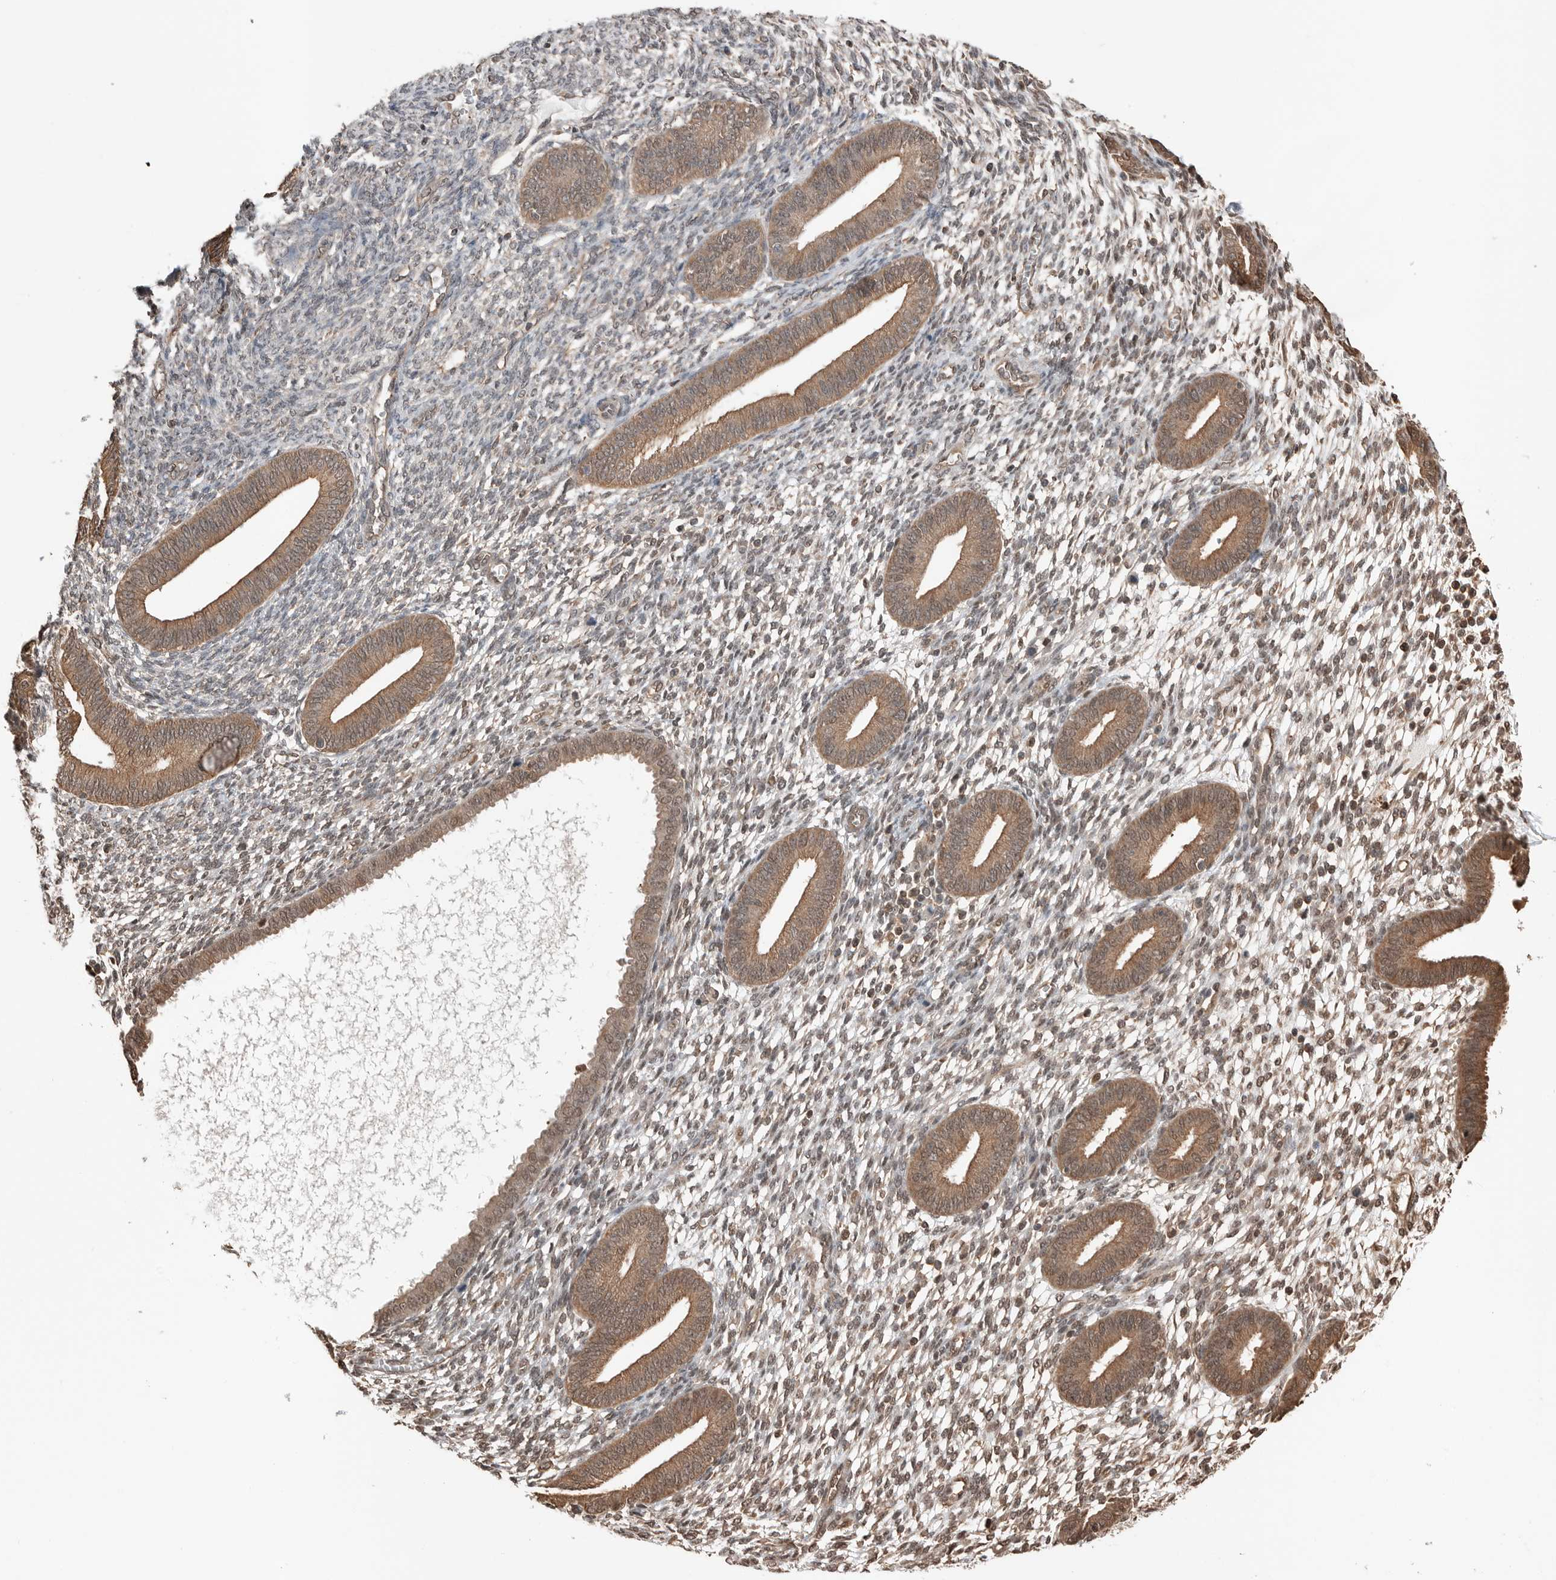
{"staining": {"intensity": "moderate", "quantity": "<25%", "location": "cytoplasmic/membranous"}, "tissue": "endometrium", "cell_type": "Cells in endometrial stroma", "image_type": "normal", "snomed": [{"axis": "morphology", "description": "Normal tissue, NOS"}, {"axis": "topography", "description": "Endometrium"}], "caption": "Protein expression analysis of benign endometrium exhibits moderate cytoplasmic/membranous expression in about <25% of cells in endometrial stroma. Using DAB (3,3'-diaminobenzidine) (brown) and hematoxylin (blue) stains, captured at high magnification using brightfield microscopy.", "gene": "PEAK1", "patient": {"sex": "female", "age": 46}}